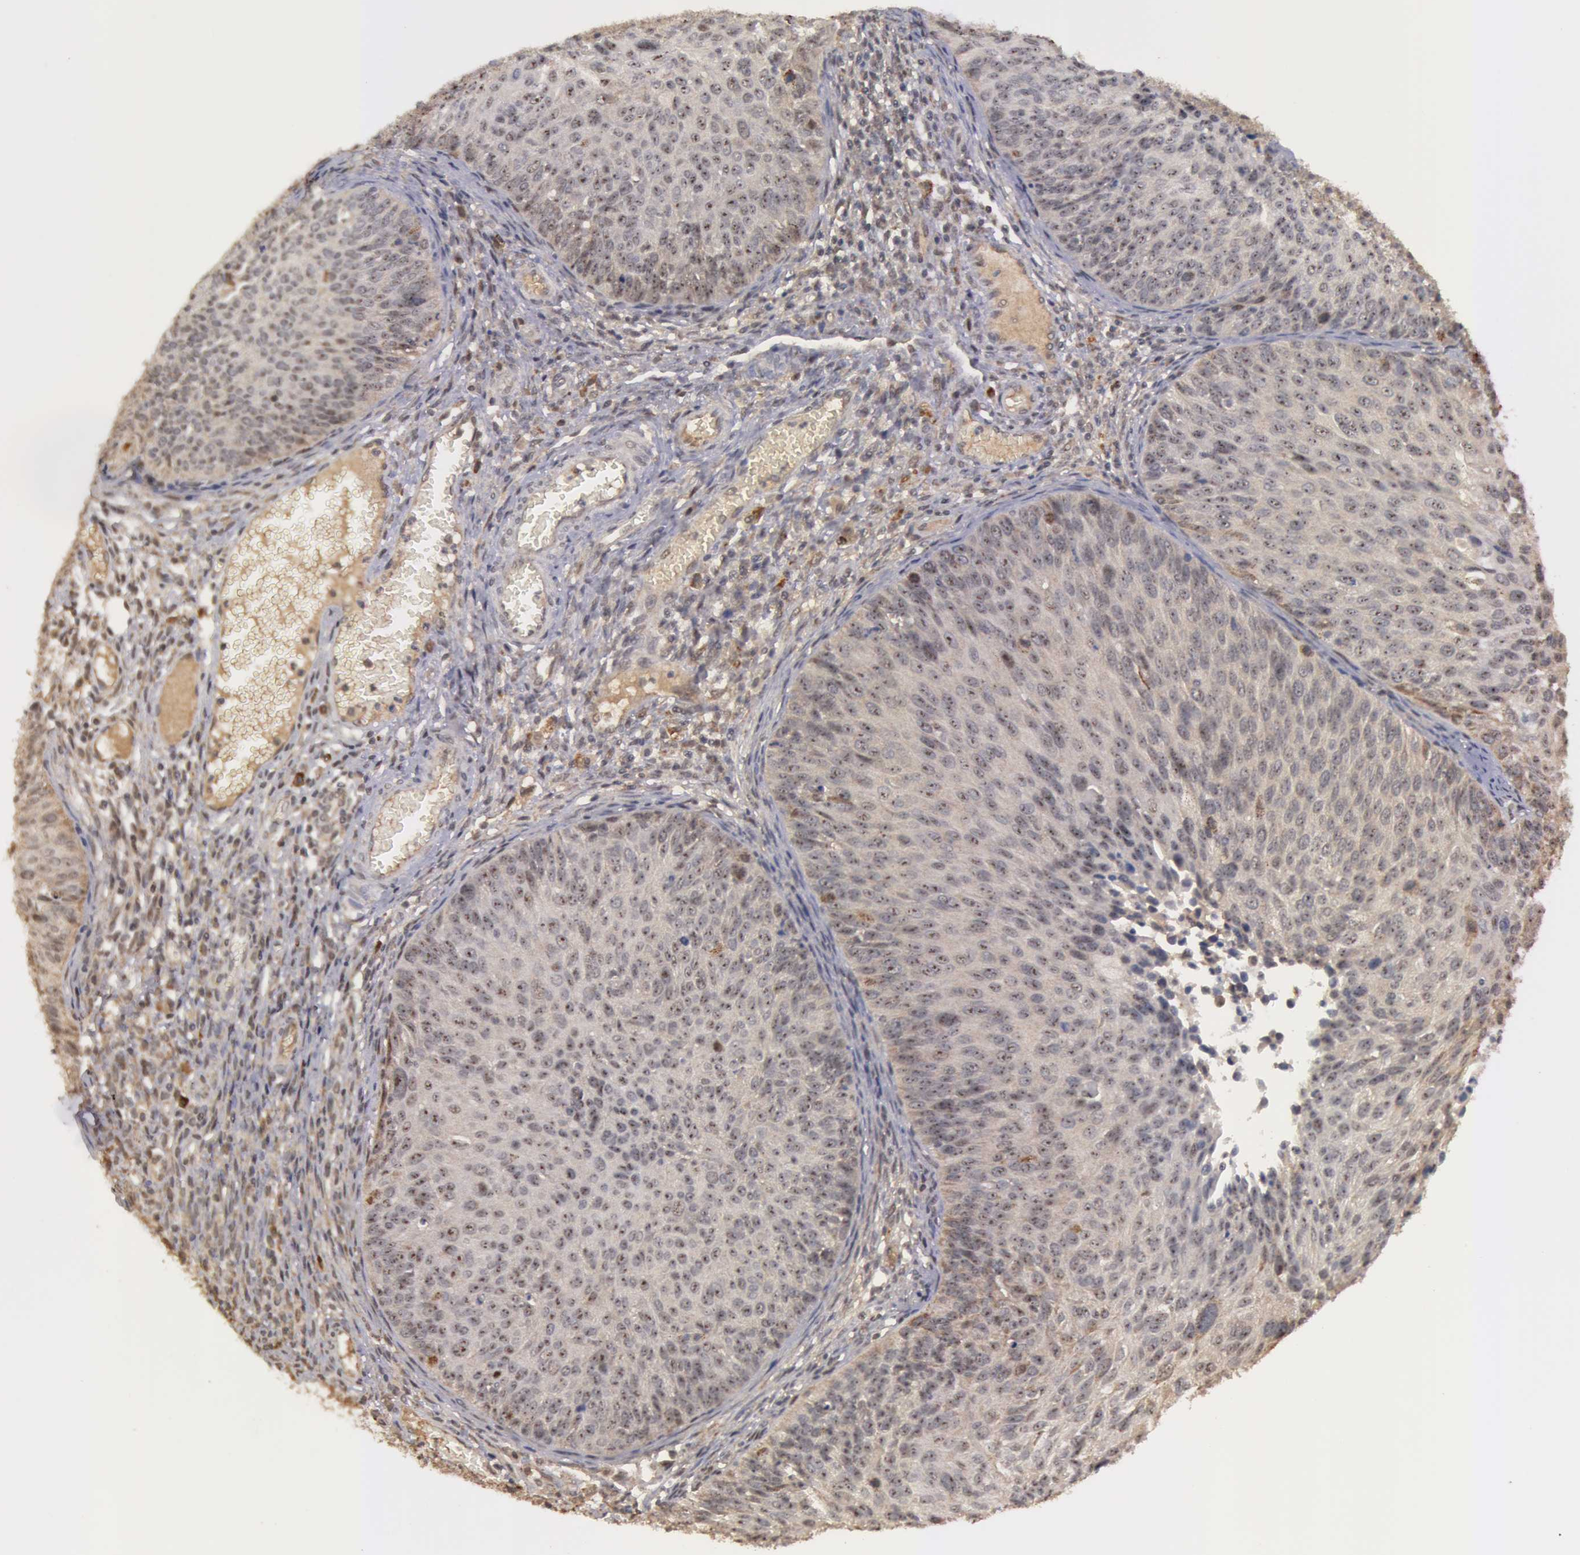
{"staining": {"intensity": "weak", "quantity": "25%-75%", "location": "cytoplasmic/membranous"}, "tissue": "cervical cancer", "cell_type": "Tumor cells", "image_type": "cancer", "snomed": [{"axis": "morphology", "description": "Squamous cell carcinoma, NOS"}, {"axis": "topography", "description": "Cervix"}], "caption": "Tumor cells show weak cytoplasmic/membranous staining in approximately 25%-75% of cells in cervical squamous cell carcinoma. Using DAB (3,3'-diaminobenzidine) (brown) and hematoxylin (blue) stains, captured at high magnification using brightfield microscopy.", "gene": "GLIS1", "patient": {"sex": "female", "age": 36}}